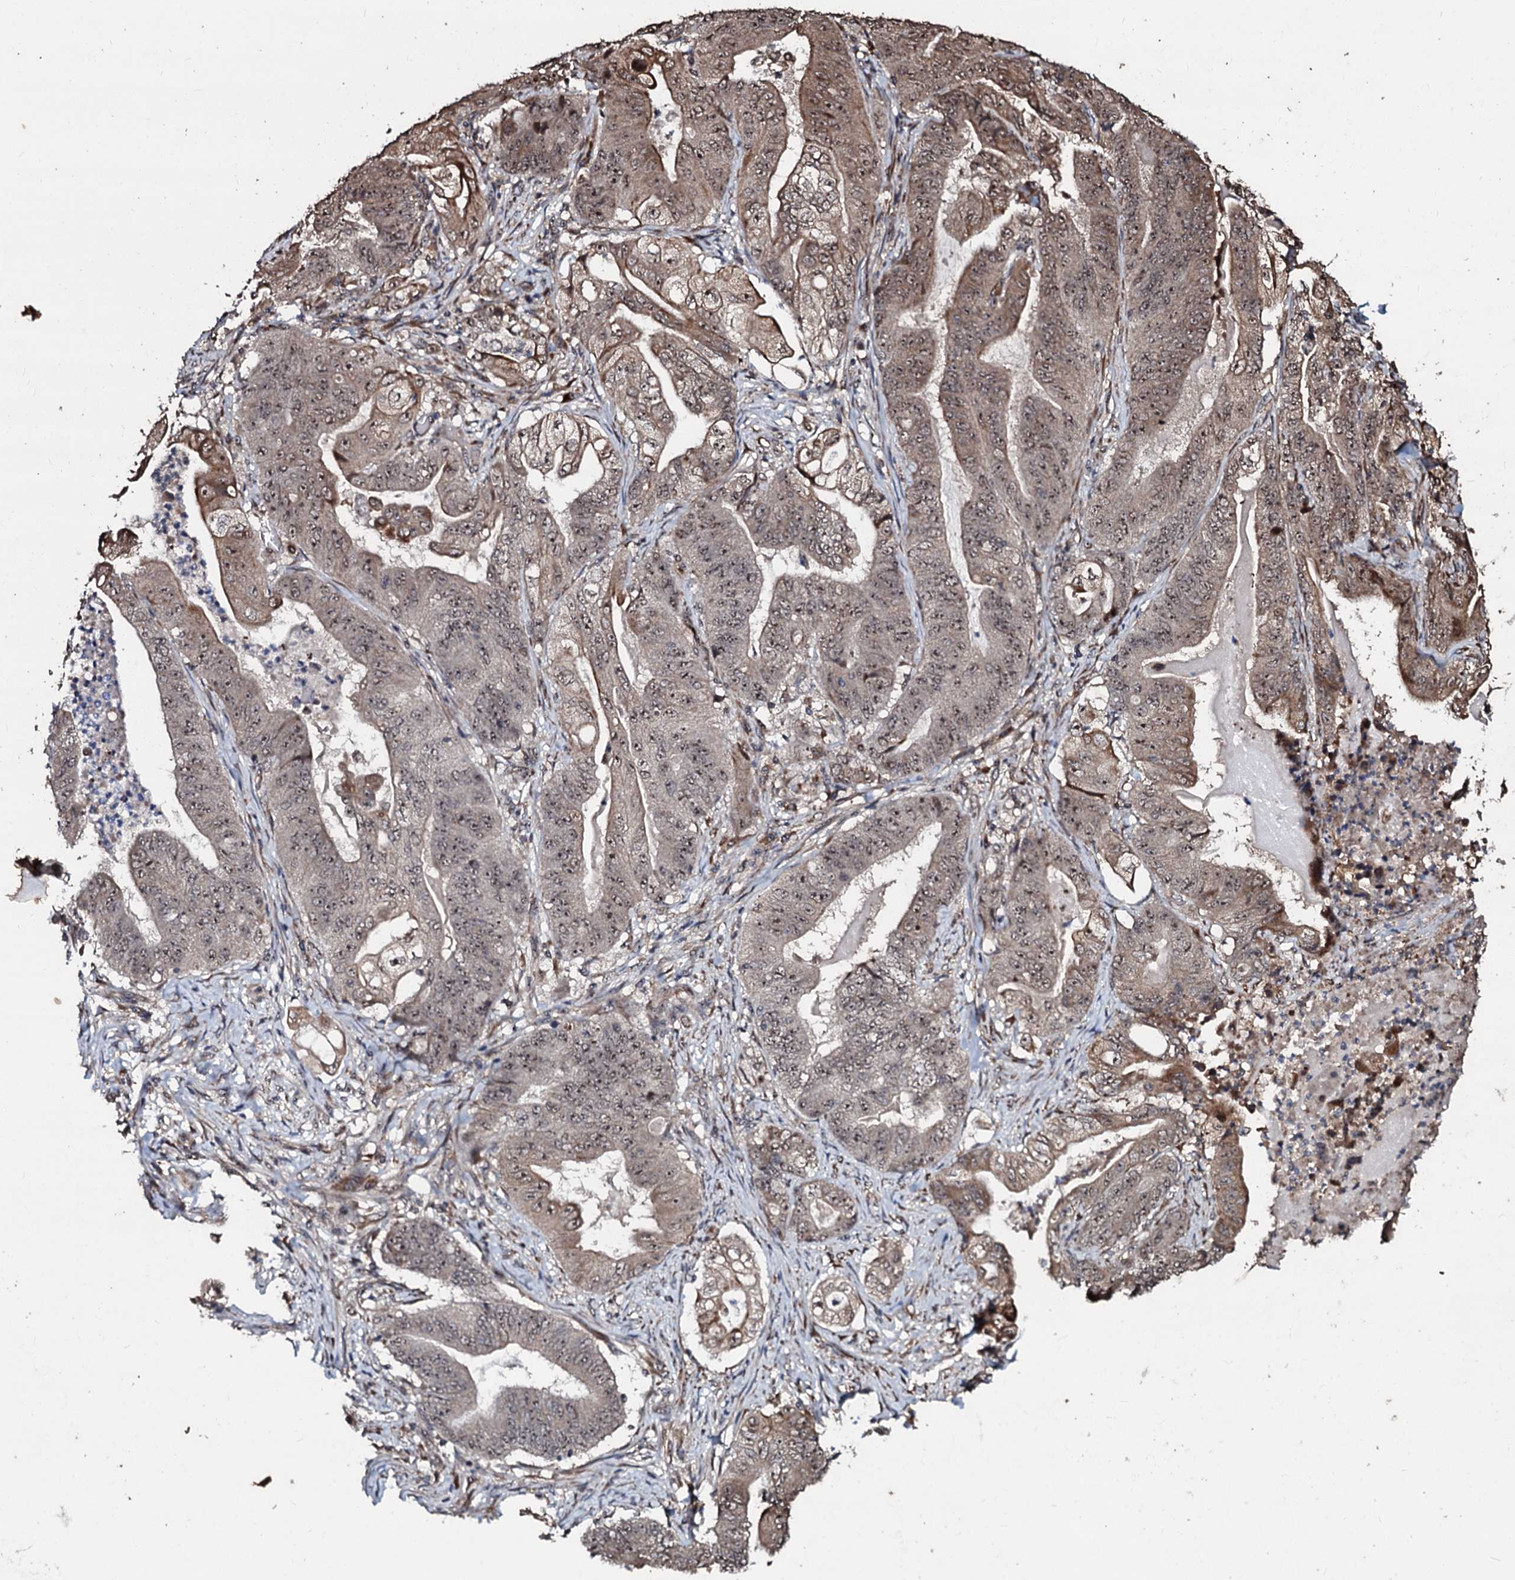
{"staining": {"intensity": "moderate", "quantity": ">75%", "location": "nuclear"}, "tissue": "stomach cancer", "cell_type": "Tumor cells", "image_type": "cancer", "snomed": [{"axis": "morphology", "description": "Adenocarcinoma, NOS"}, {"axis": "topography", "description": "Stomach"}], "caption": "A photomicrograph showing moderate nuclear positivity in approximately >75% of tumor cells in adenocarcinoma (stomach), as visualized by brown immunohistochemical staining.", "gene": "SUPT7L", "patient": {"sex": "female", "age": 73}}